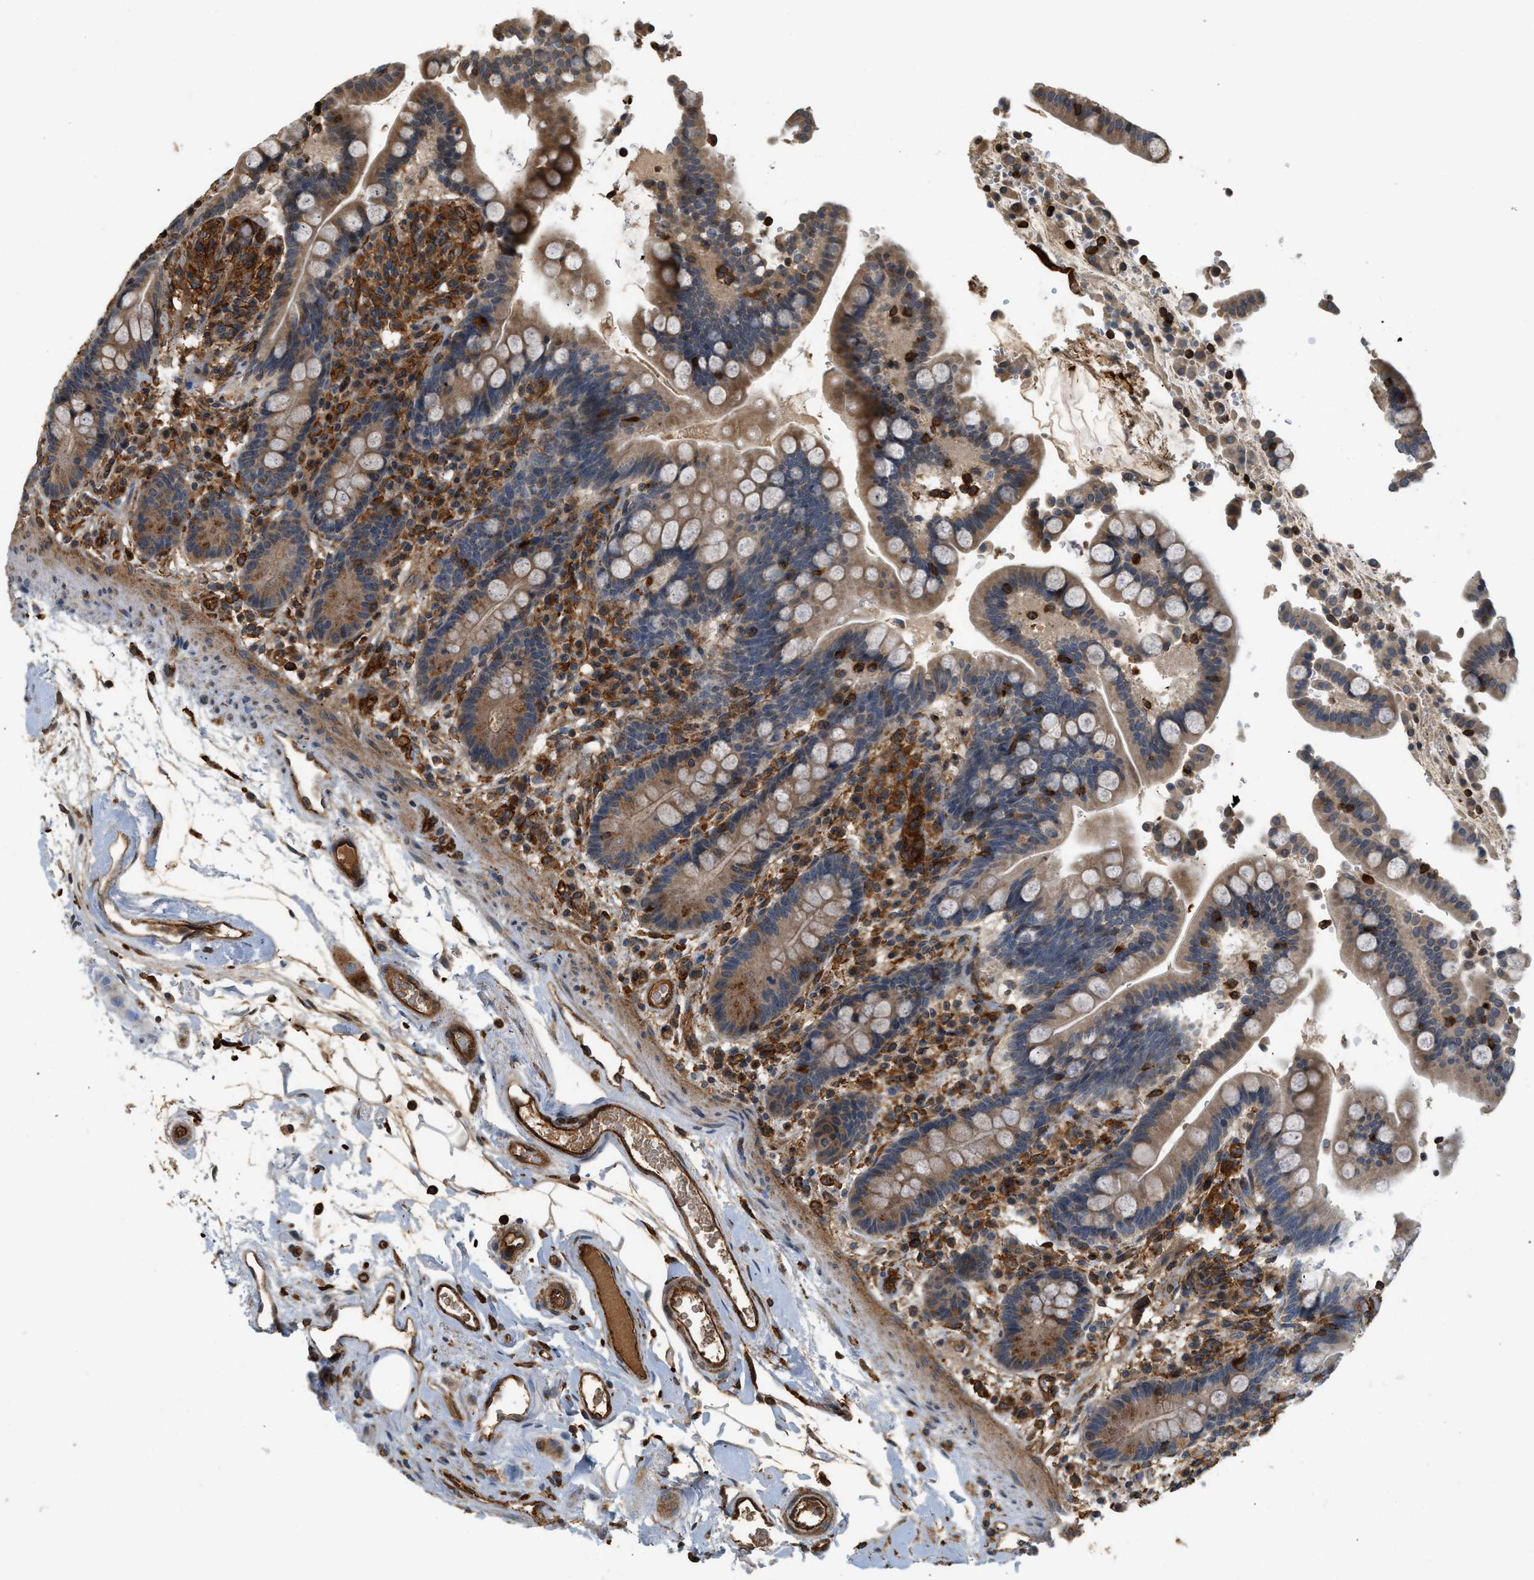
{"staining": {"intensity": "strong", "quantity": ">75%", "location": "cytoplasmic/membranous"}, "tissue": "colon", "cell_type": "Endothelial cells", "image_type": "normal", "snomed": [{"axis": "morphology", "description": "Normal tissue, NOS"}, {"axis": "topography", "description": "Colon"}], "caption": "Protein staining demonstrates strong cytoplasmic/membranous expression in about >75% of endothelial cells in benign colon.", "gene": "HIP1", "patient": {"sex": "male", "age": 73}}